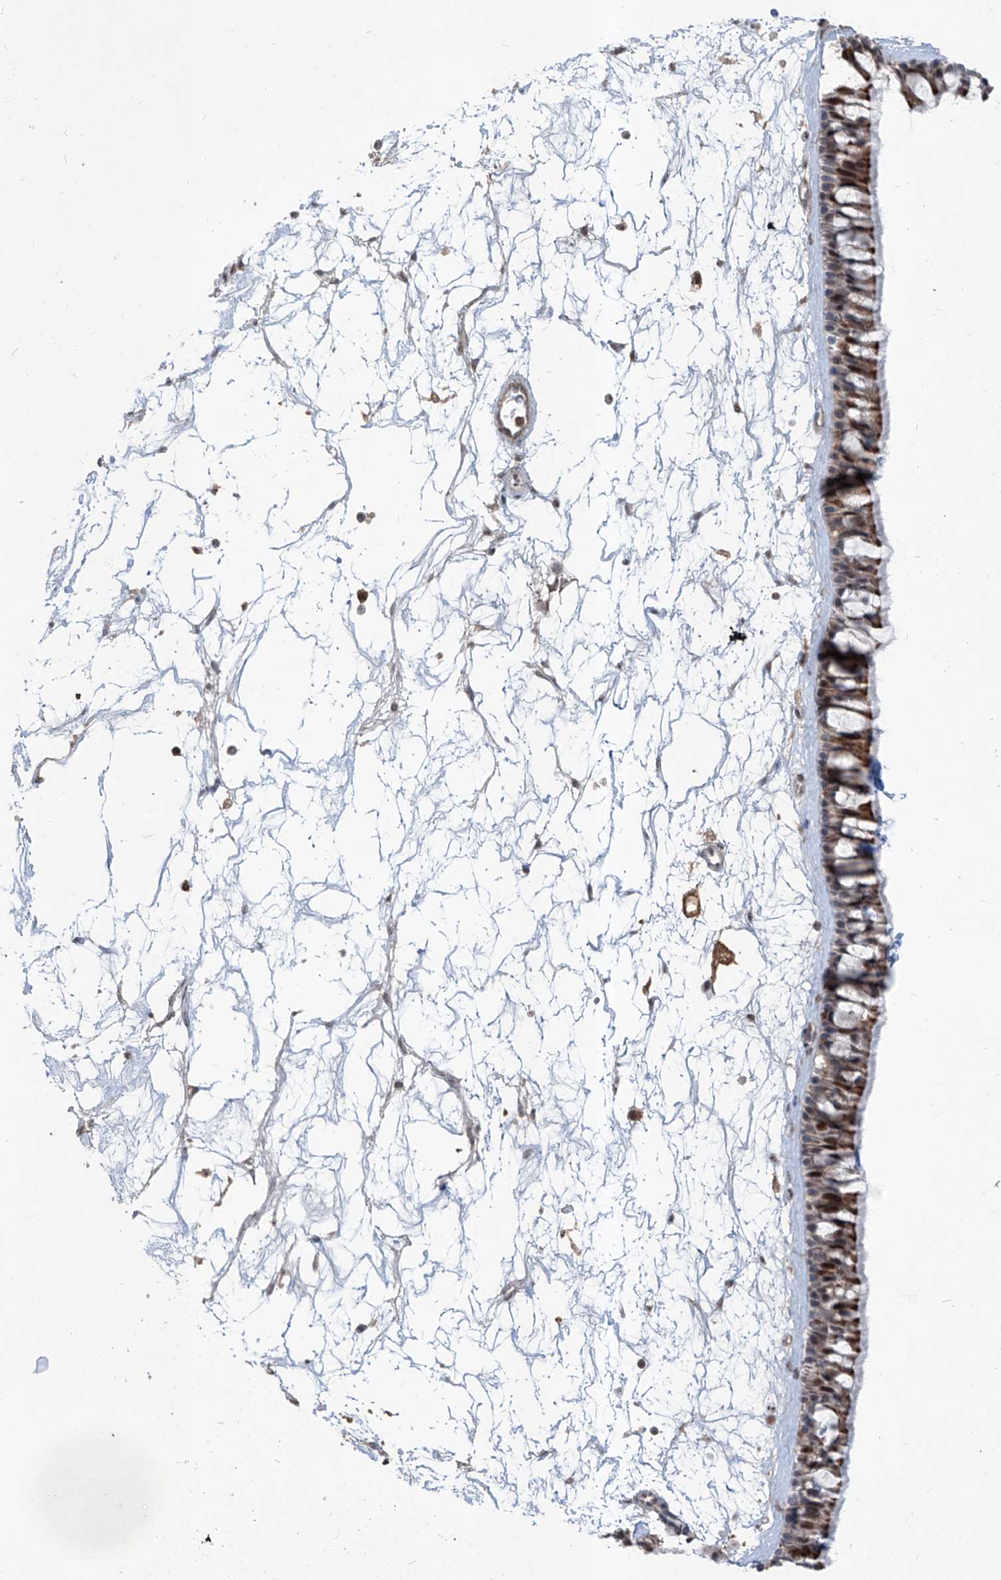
{"staining": {"intensity": "strong", "quantity": ">75%", "location": "cytoplasmic/membranous,nuclear"}, "tissue": "nasopharynx", "cell_type": "Respiratory epithelial cells", "image_type": "normal", "snomed": [{"axis": "morphology", "description": "Normal tissue, NOS"}, {"axis": "topography", "description": "Nasopharynx"}], "caption": "A high amount of strong cytoplasmic/membranous,nuclear expression is identified in approximately >75% of respiratory epithelial cells in benign nasopharynx.", "gene": "ZBTB48", "patient": {"sex": "male", "age": 64}}